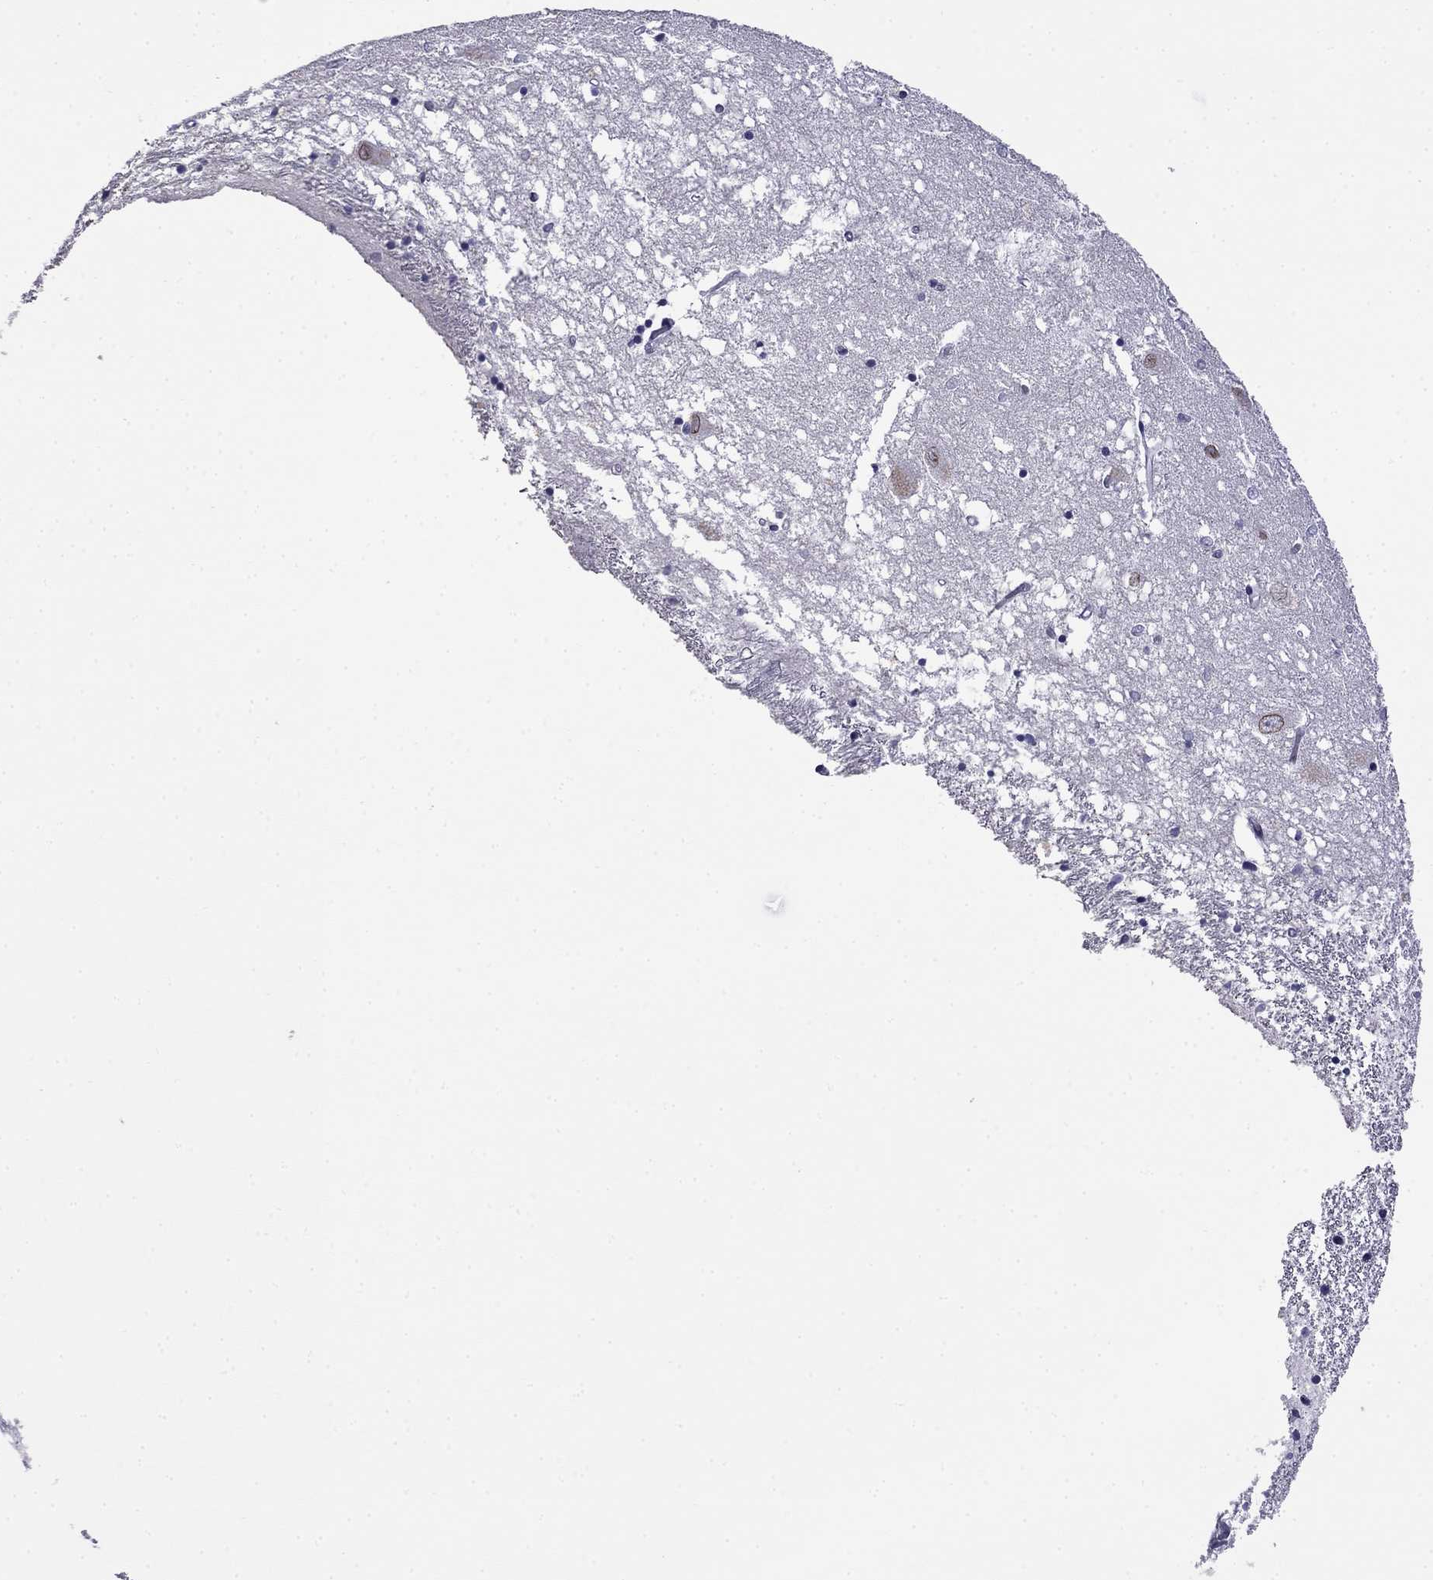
{"staining": {"intensity": "negative", "quantity": "none", "location": "none"}, "tissue": "caudate", "cell_type": "Glial cells", "image_type": "normal", "snomed": [{"axis": "morphology", "description": "Normal tissue, NOS"}, {"axis": "topography", "description": "Lateral ventricle wall"}], "caption": "High power microscopy micrograph of an immunohistochemistry histopathology image of normal caudate, revealing no significant staining in glial cells.", "gene": "PRR18", "patient": {"sex": "female", "age": 71}}